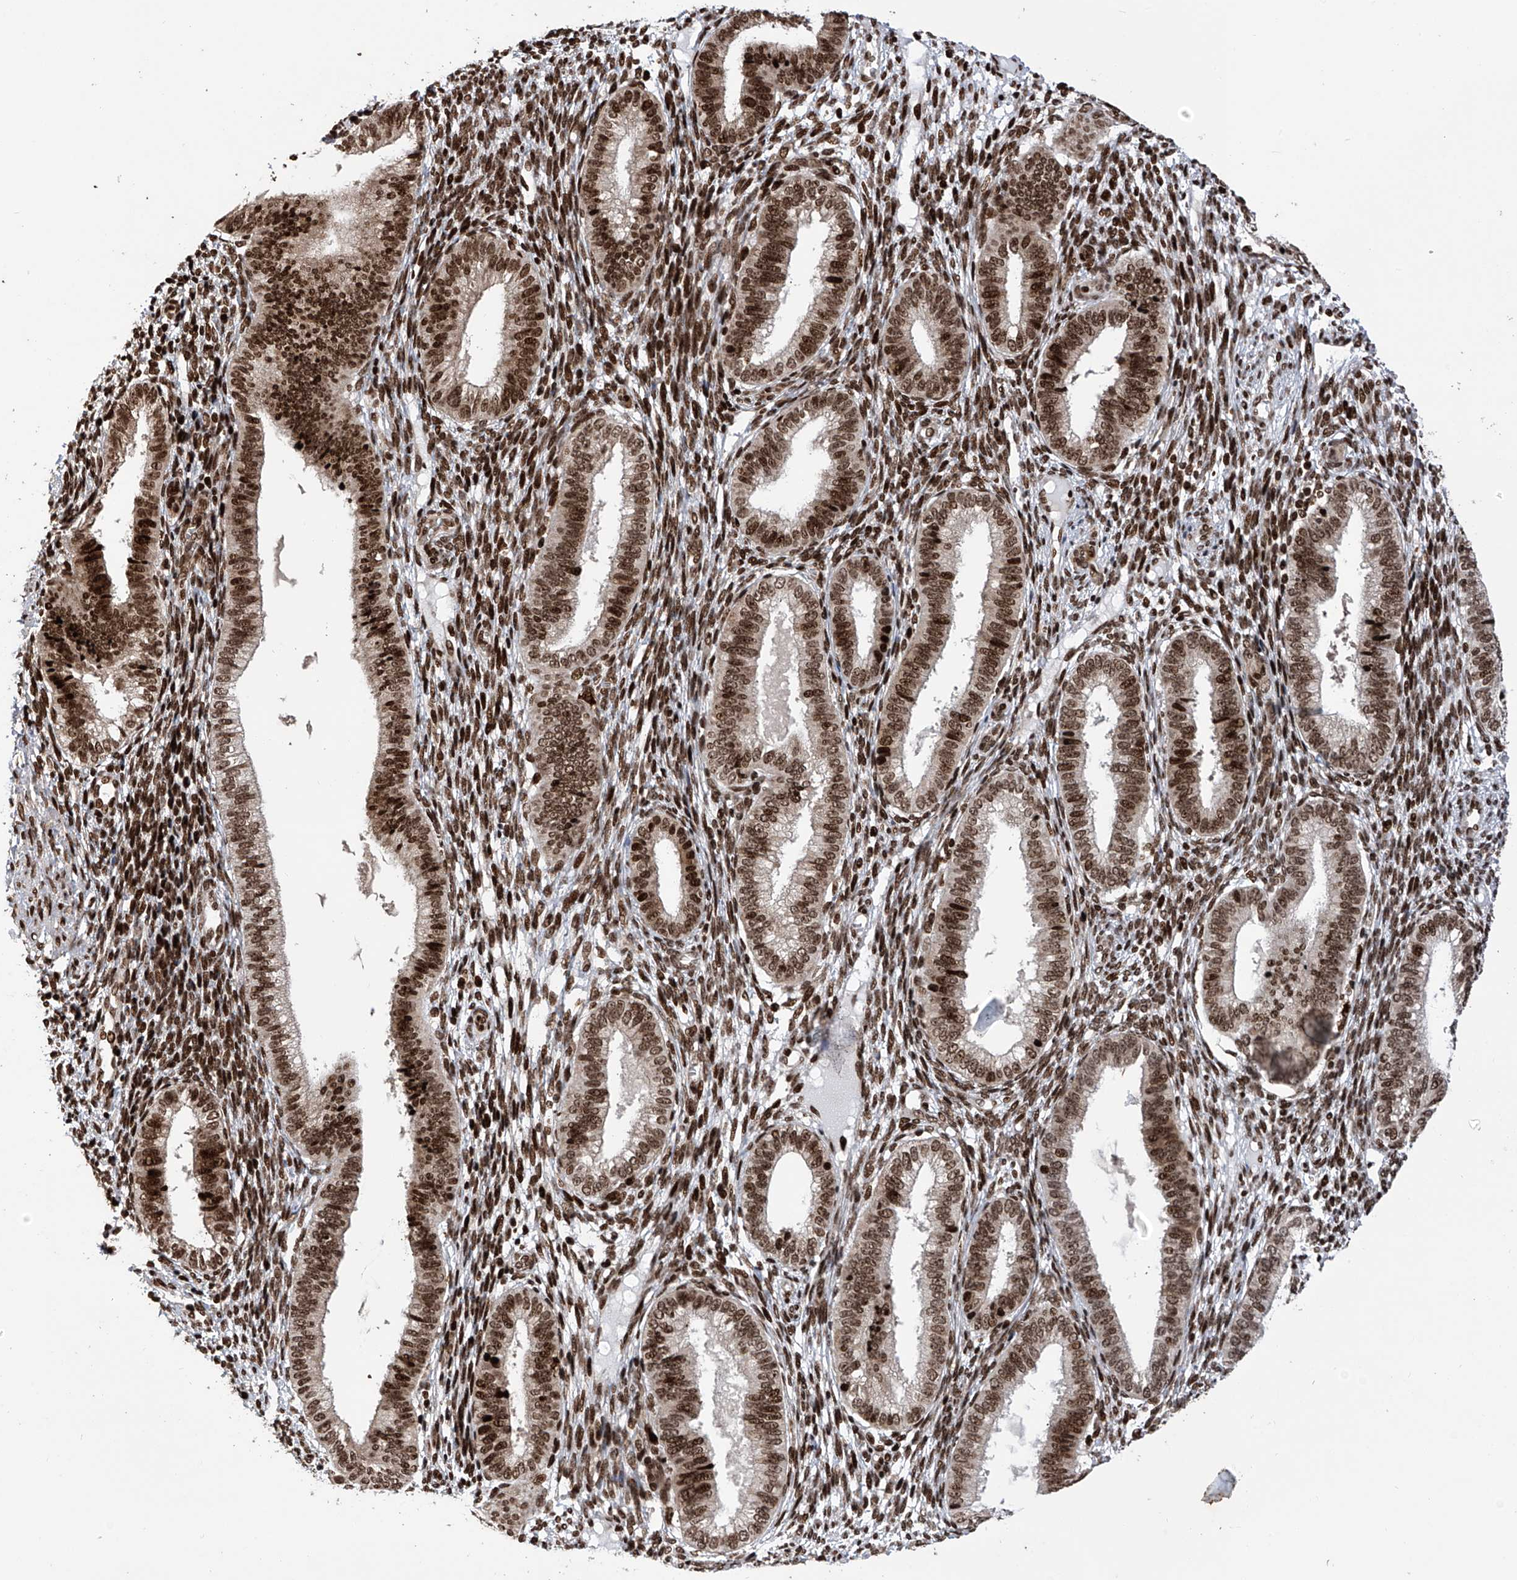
{"staining": {"intensity": "strong", "quantity": ">75%", "location": "nuclear"}, "tissue": "endometrium", "cell_type": "Cells in endometrial stroma", "image_type": "normal", "snomed": [{"axis": "morphology", "description": "Normal tissue, NOS"}, {"axis": "topography", "description": "Endometrium"}], "caption": "Strong nuclear staining is appreciated in approximately >75% of cells in endometrial stroma in normal endometrium. The staining was performed using DAB to visualize the protein expression in brown, while the nuclei were stained in blue with hematoxylin (Magnification: 20x).", "gene": "PAK1IP1", "patient": {"sex": "female", "age": 39}}